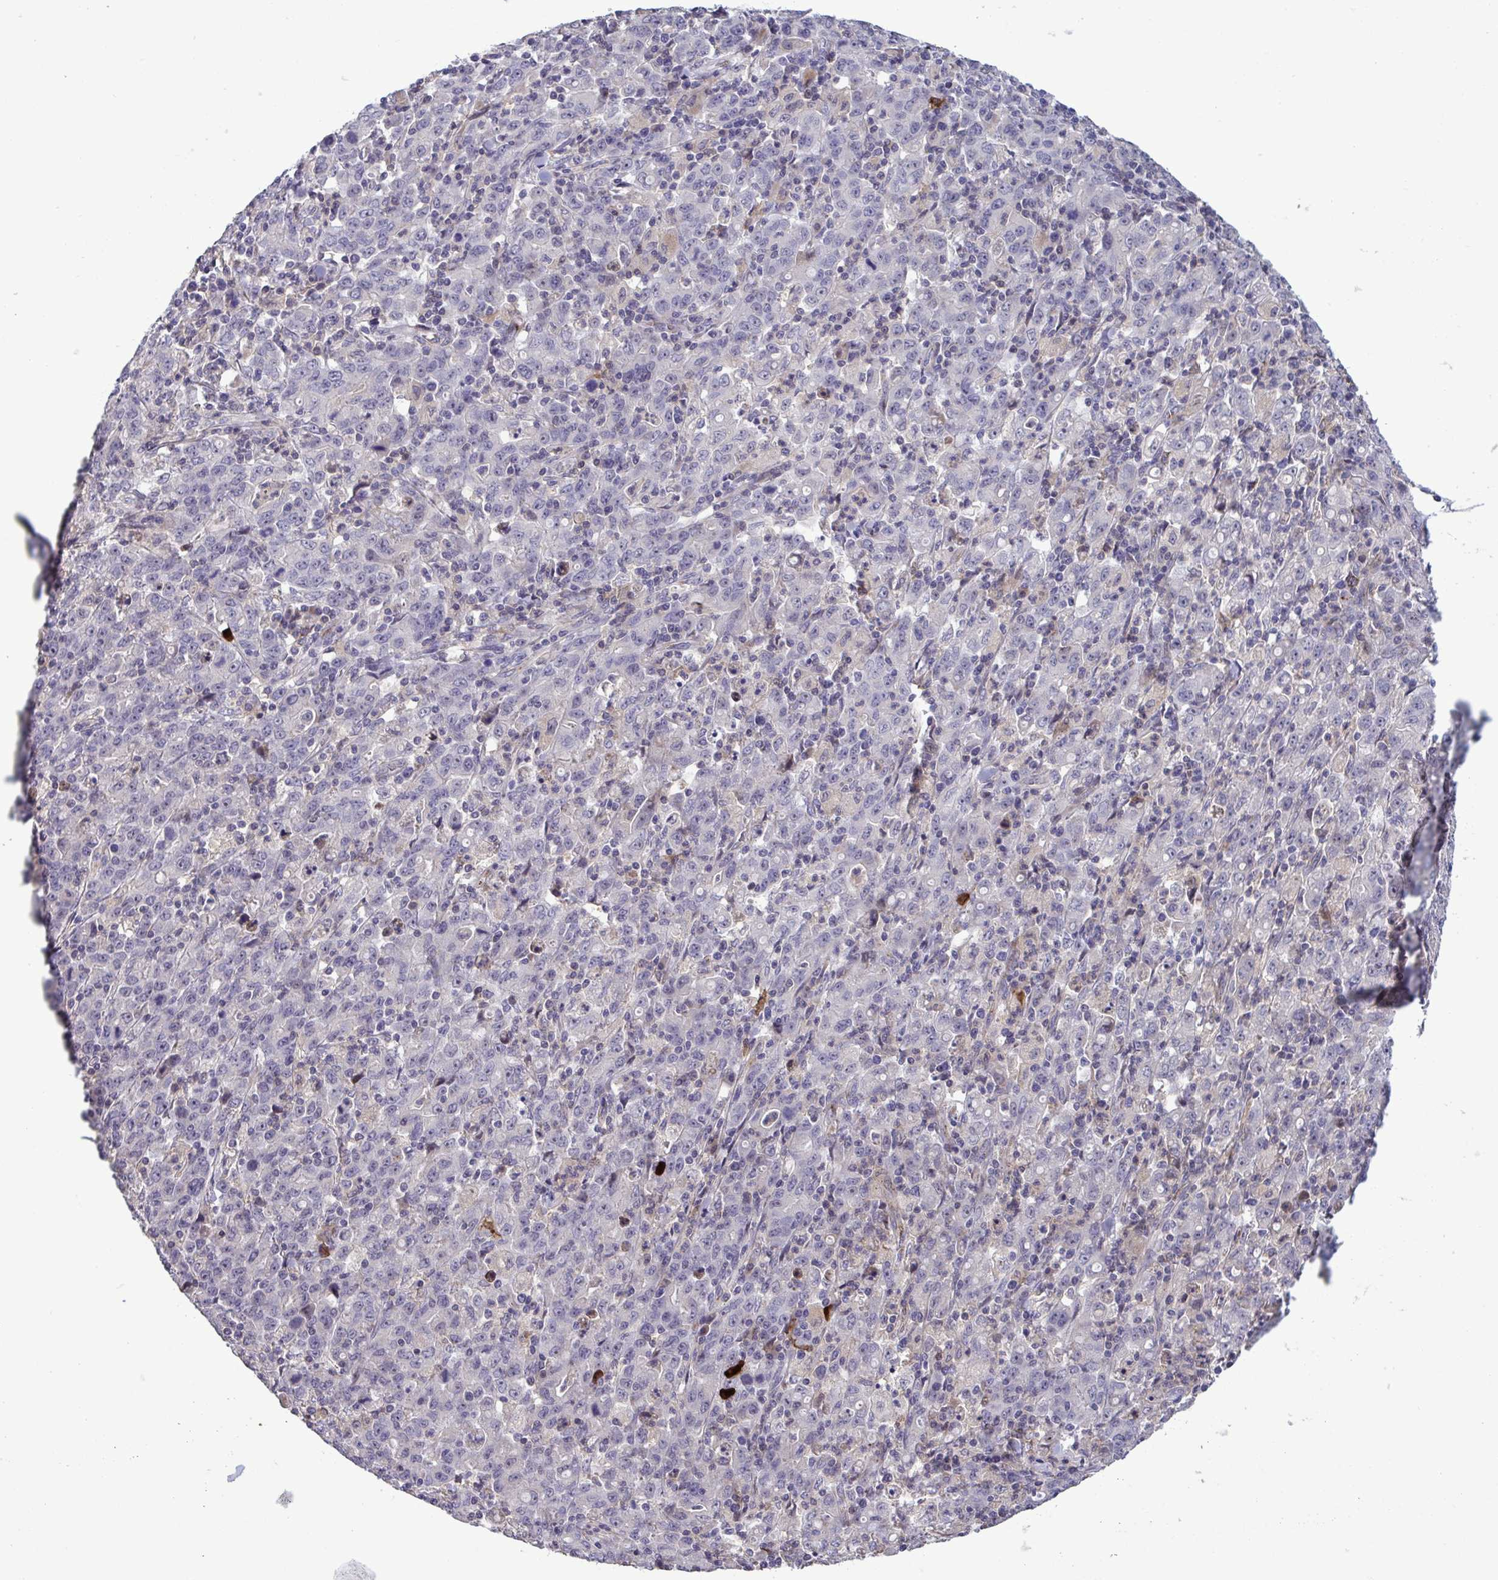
{"staining": {"intensity": "negative", "quantity": "none", "location": "none"}, "tissue": "stomach cancer", "cell_type": "Tumor cells", "image_type": "cancer", "snomed": [{"axis": "morphology", "description": "Adenocarcinoma, NOS"}, {"axis": "topography", "description": "Stomach, upper"}], "caption": "A high-resolution histopathology image shows IHC staining of stomach cancer, which demonstrates no significant positivity in tumor cells.", "gene": "CD101", "patient": {"sex": "male", "age": 69}}